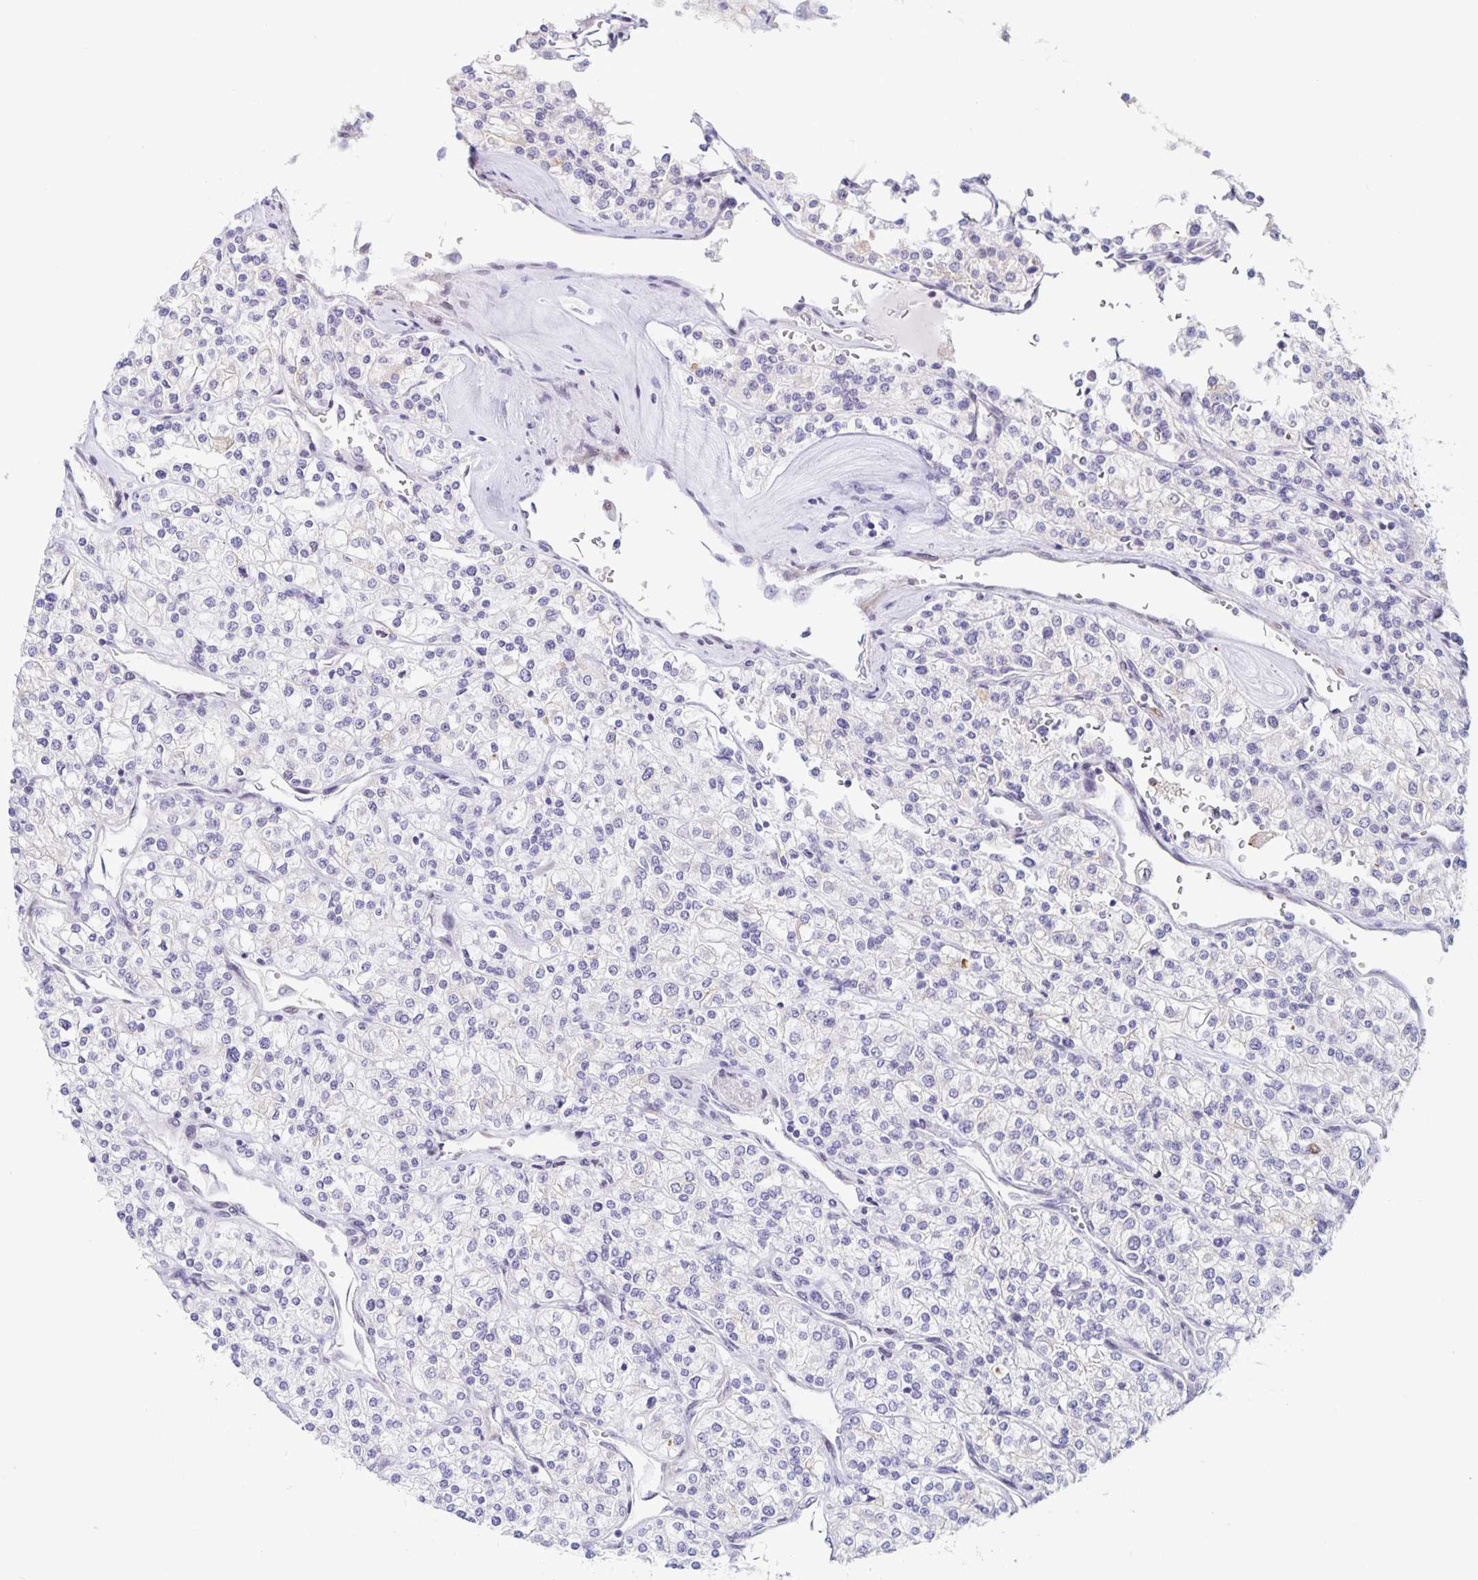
{"staining": {"intensity": "negative", "quantity": "none", "location": "none"}, "tissue": "renal cancer", "cell_type": "Tumor cells", "image_type": "cancer", "snomed": [{"axis": "morphology", "description": "Adenocarcinoma, NOS"}, {"axis": "topography", "description": "Kidney"}], "caption": "The photomicrograph reveals no significant expression in tumor cells of renal cancer. The staining is performed using DAB (3,3'-diaminobenzidine) brown chromogen with nuclei counter-stained in using hematoxylin.", "gene": "SYNE2", "patient": {"sex": "male", "age": 80}}